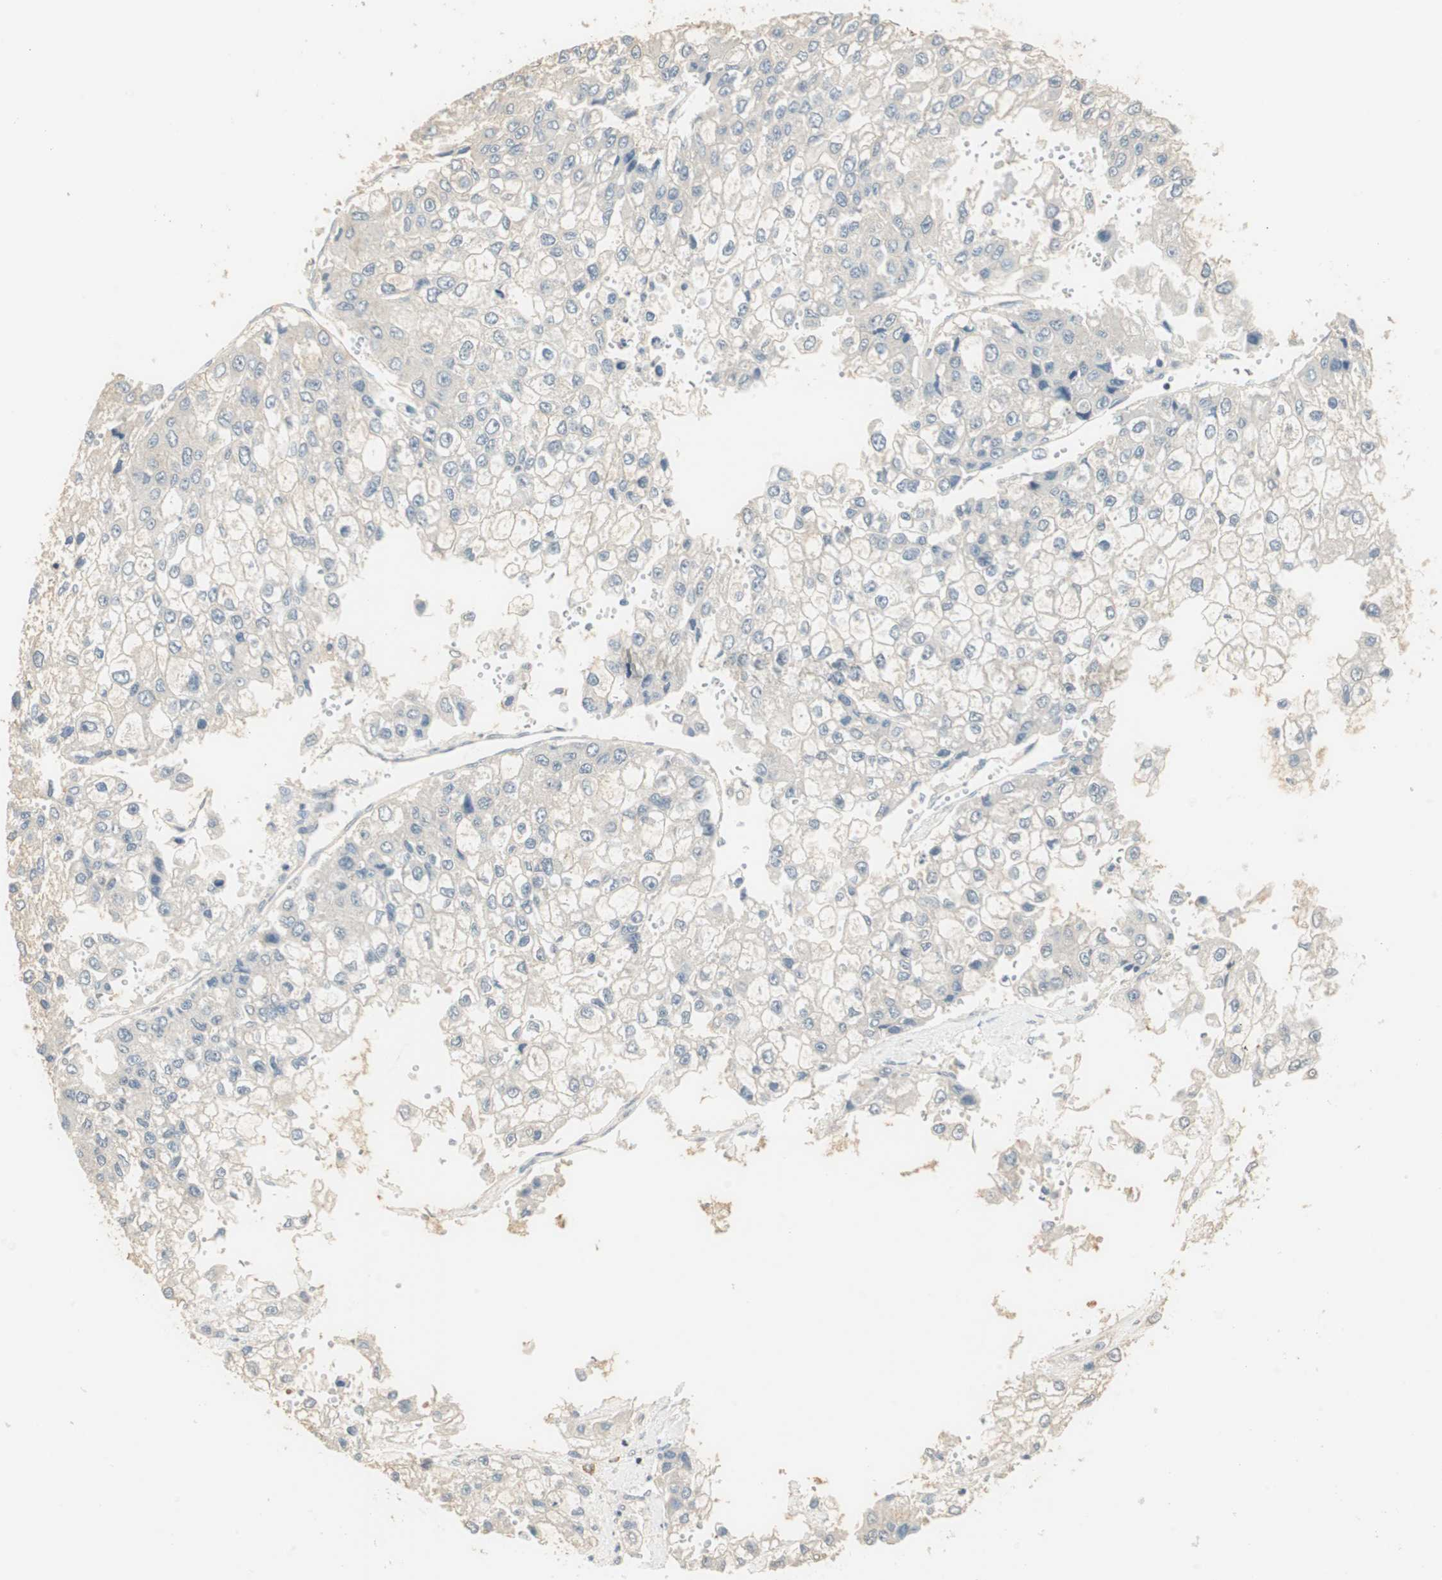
{"staining": {"intensity": "negative", "quantity": "none", "location": "none"}, "tissue": "liver cancer", "cell_type": "Tumor cells", "image_type": "cancer", "snomed": [{"axis": "morphology", "description": "Carcinoma, Hepatocellular, NOS"}, {"axis": "topography", "description": "Liver"}], "caption": "High magnification brightfield microscopy of liver hepatocellular carcinoma stained with DAB (brown) and counterstained with hematoxylin (blue): tumor cells show no significant positivity.", "gene": "RUNX2", "patient": {"sex": "female", "age": 66}}